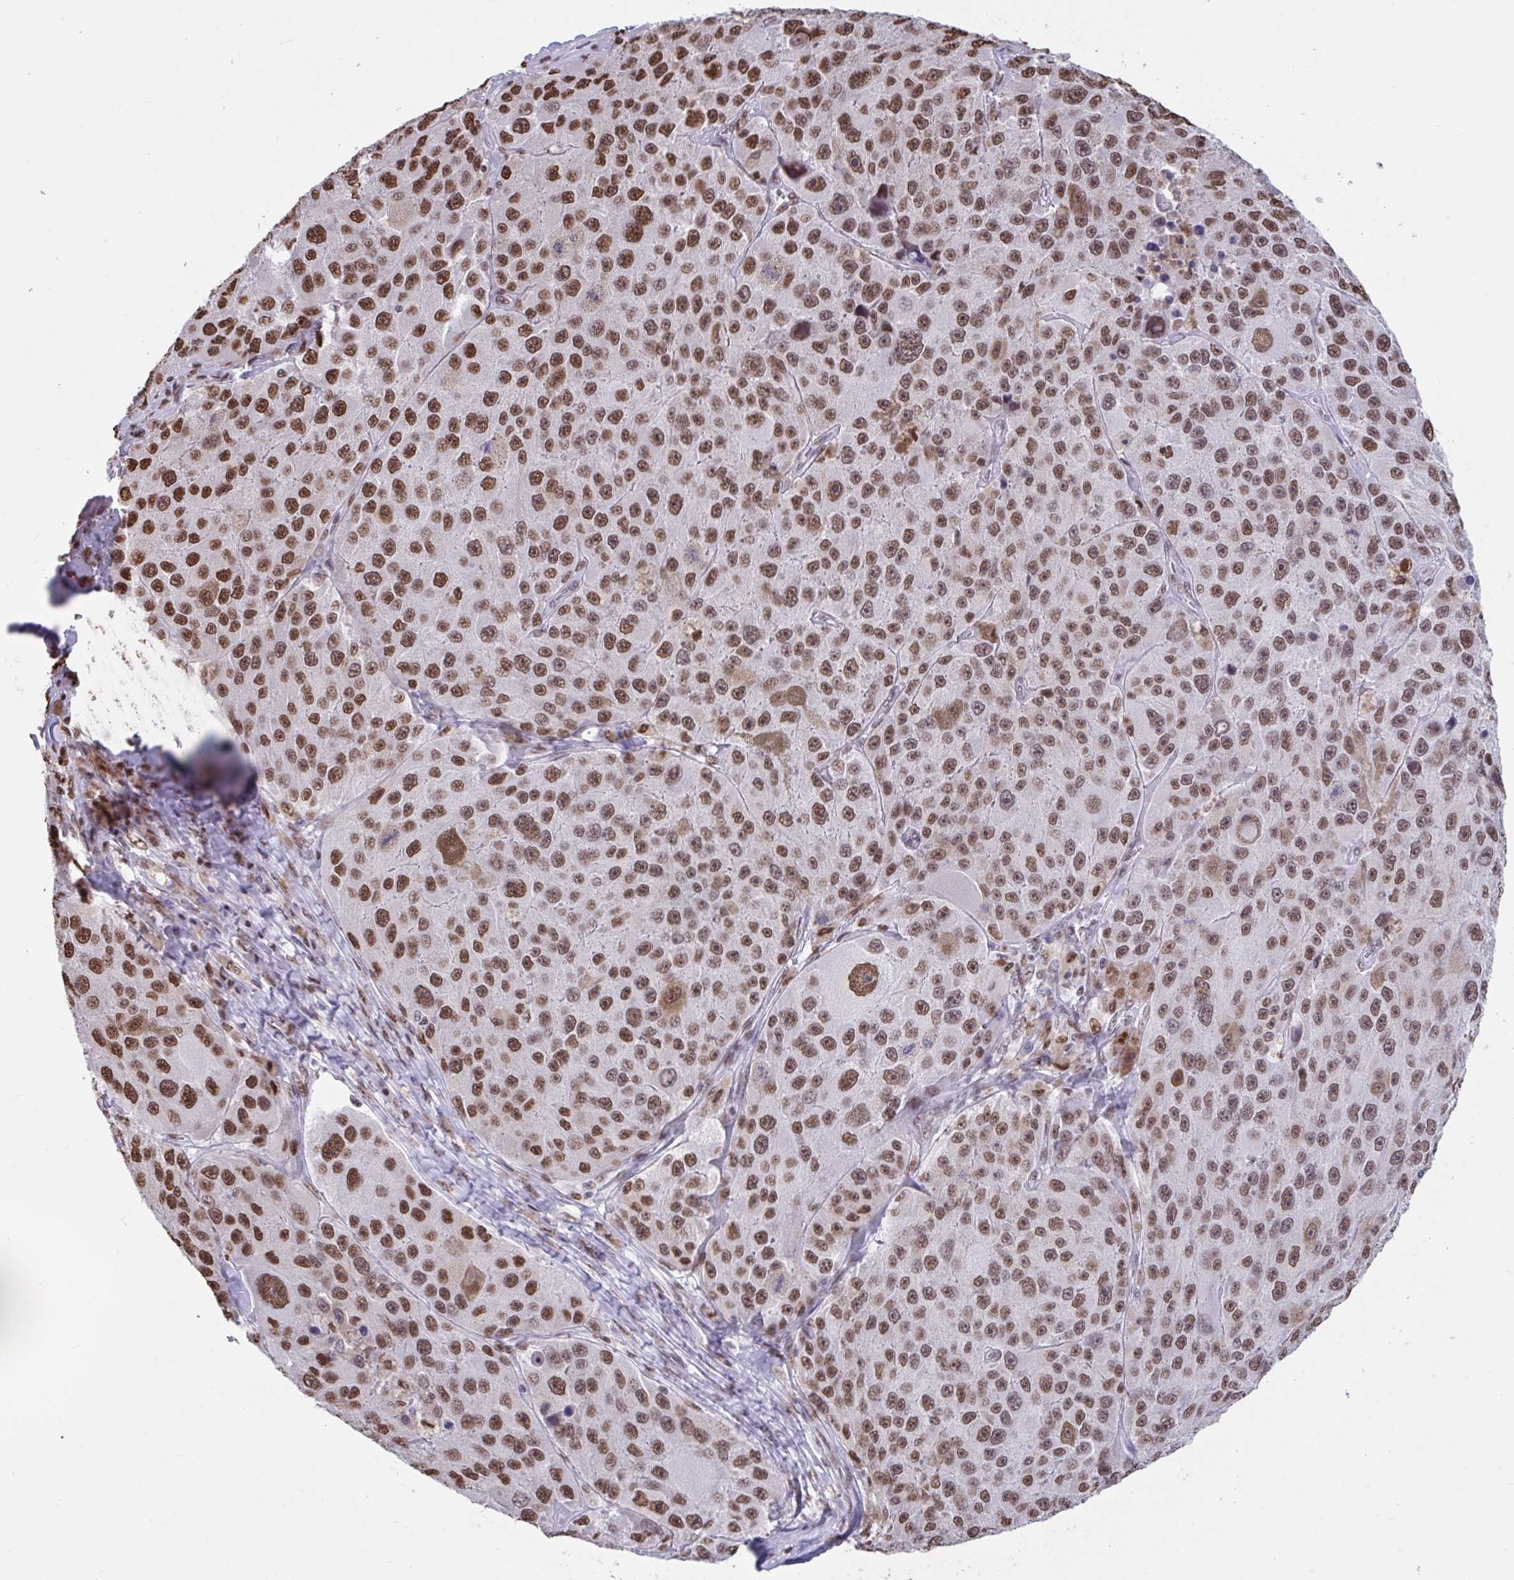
{"staining": {"intensity": "strong", "quantity": ">75%", "location": "nuclear"}, "tissue": "melanoma", "cell_type": "Tumor cells", "image_type": "cancer", "snomed": [{"axis": "morphology", "description": "Malignant melanoma, Metastatic site"}, {"axis": "topography", "description": "Lymph node"}], "caption": "IHC of human melanoma exhibits high levels of strong nuclear staining in about >75% of tumor cells.", "gene": "HNRNPDL", "patient": {"sex": "male", "age": 62}}